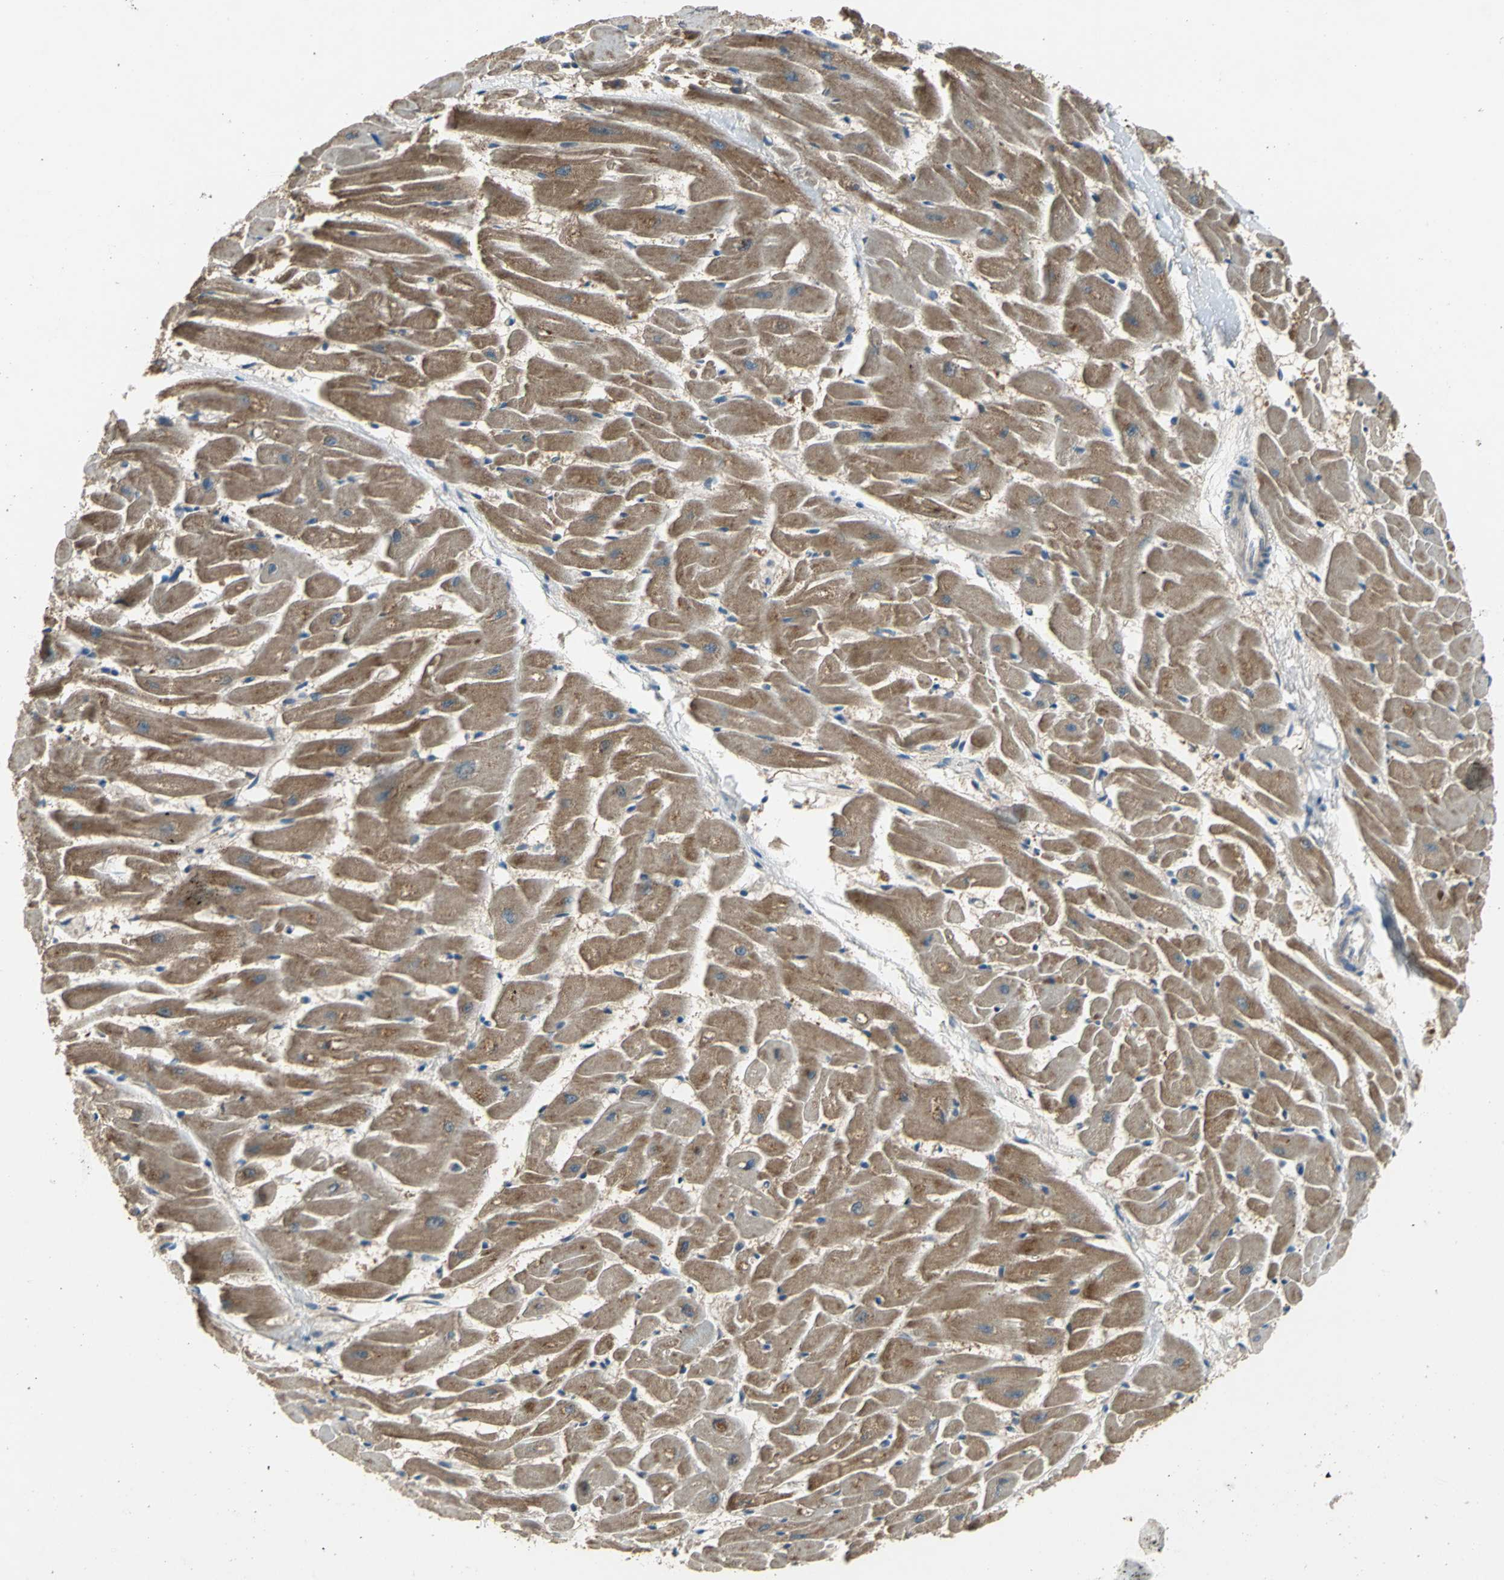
{"staining": {"intensity": "strong", "quantity": ">75%", "location": "cytoplasmic/membranous"}, "tissue": "heart muscle", "cell_type": "Cardiomyocytes", "image_type": "normal", "snomed": [{"axis": "morphology", "description": "Normal tissue, NOS"}, {"axis": "topography", "description": "Heart"}], "caption": "The micrograph demonstrates staining of benign heart muscle, revealing strong cytoplasmic/membranous protein staining (brown color) within cardiomyocytes.", "gene": "TRAK1", "patient": {"sex": "female", "age": 19}}